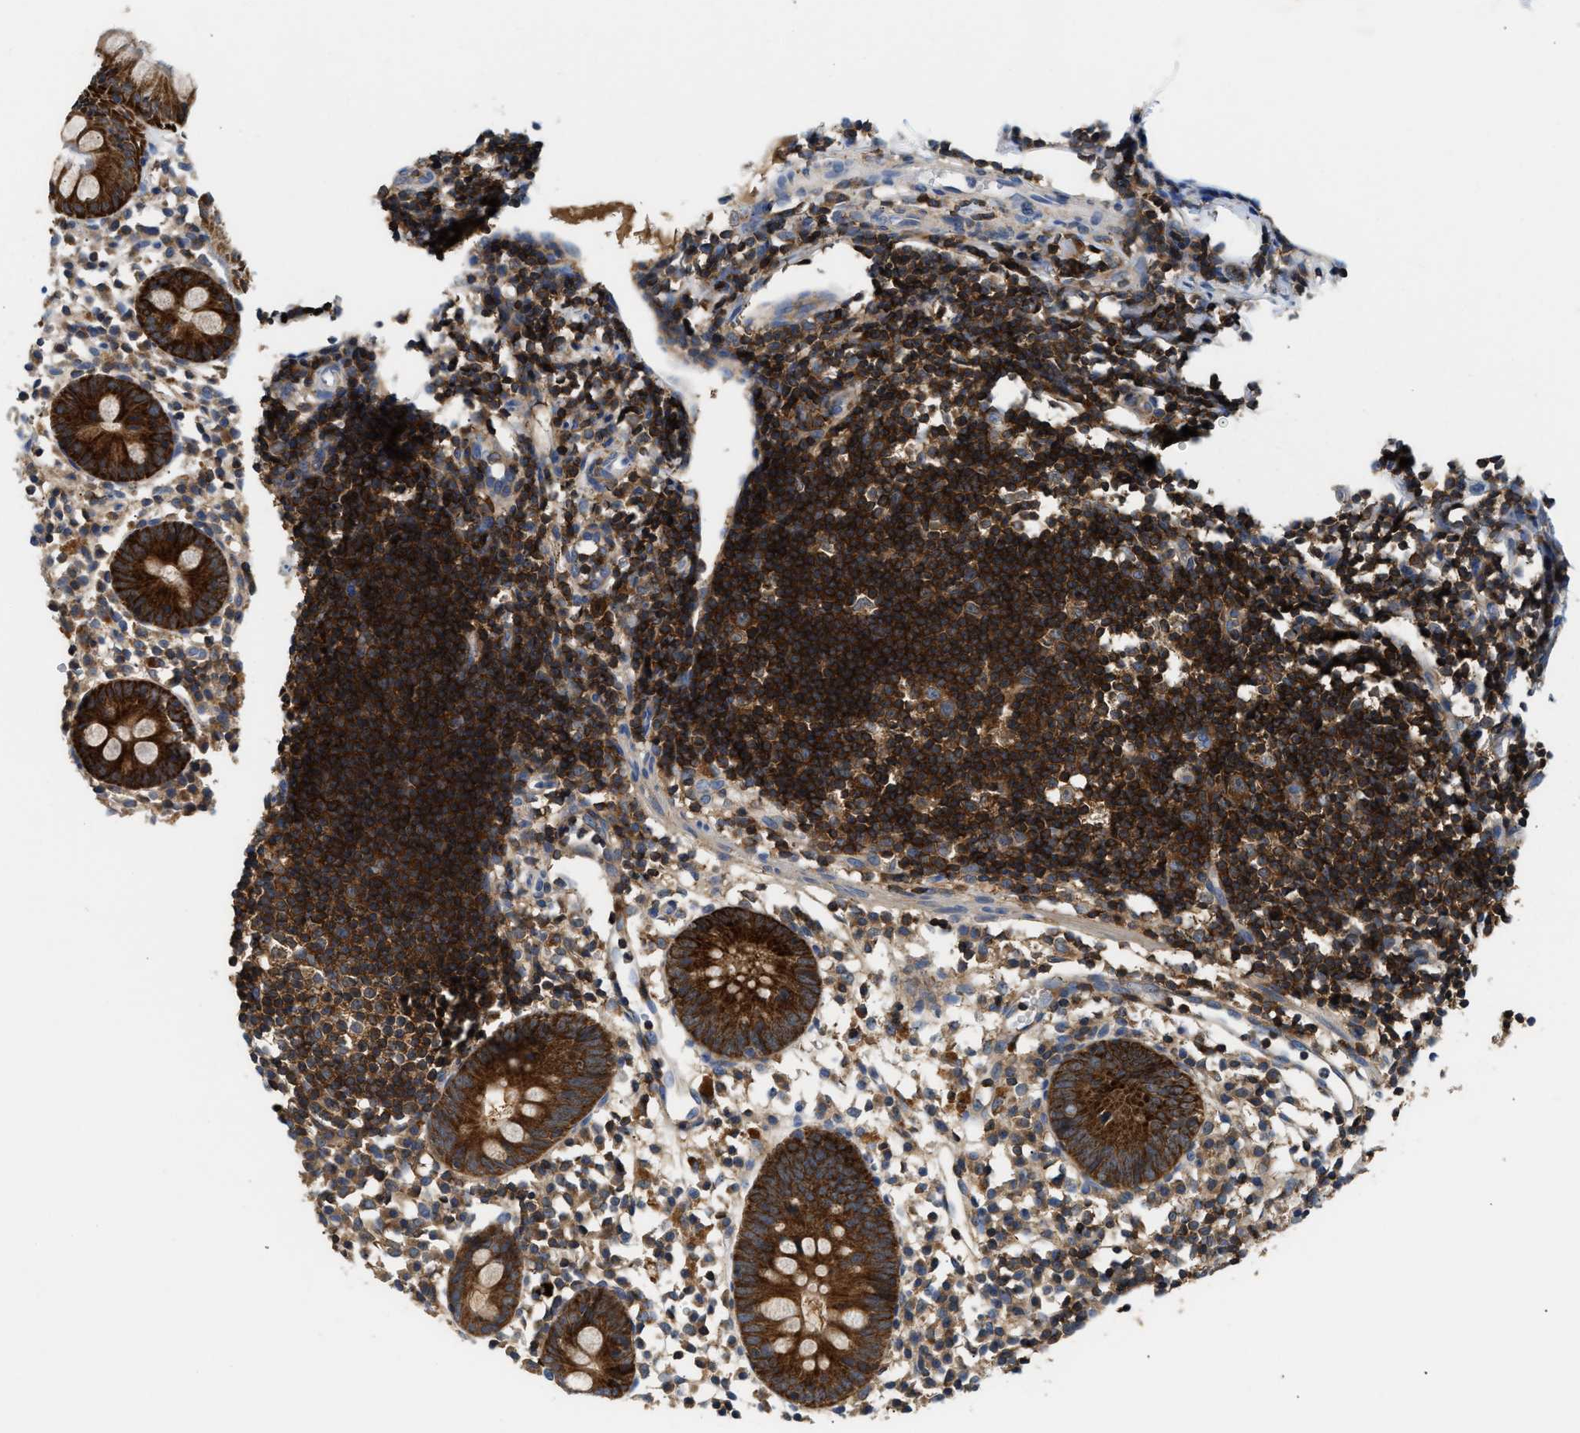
{"staining": {"intensity": "strong", "quantity": ">75%", "location": "cytoplasmic/membranous"}, "tissue": "appendix", "cell_type": "Glandular cells", "image_type": "normal", "snomed": [{"axis": "morphology", "description": "Normal tissue, NOS"}, {"axis": "topography", "description": "Appendix"}], "caption": "Protein expression analysis of normal human appendix reveals strong cytoplasmic/membranous expression in about >75% of glandular cells.", "gene": "CCM2", "patient": {"sex": "female", "age": 20}}